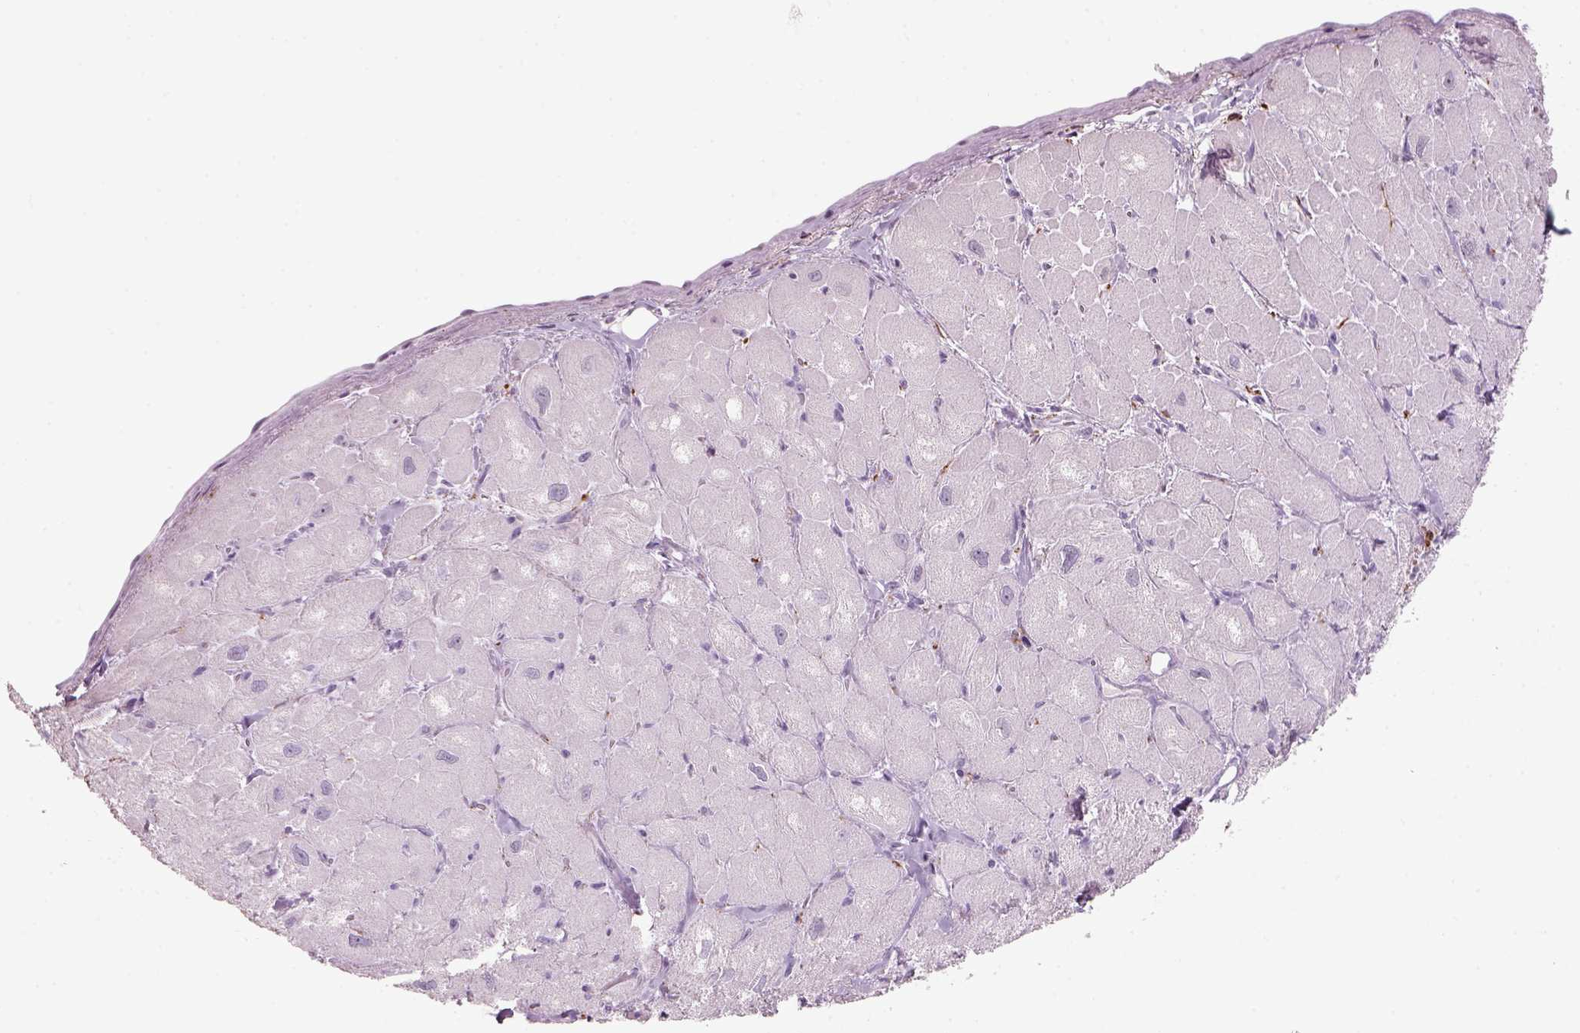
{"staining": {"intensity": "negative", "quantity": "none", "location": "none"}, "tissue": "heart muscle", "cell_type": "Cardiomyocytes", "image_type": "normal", "snomed": [{"axis": "morphology", "description": "Normal tissue, NOS"}, {"axis": "topography", "description": "Heart"}], "caption": "Immunohistochemistry (IHC) histopathology image of benign heart muscle: heart muscle stained with DAB (3,3'-diaminobenzidine) reveals no significant protein expression in cardiomyocytes.", "gene": "SLC6A2", "patient": {"sex": "male", "age": 60}}